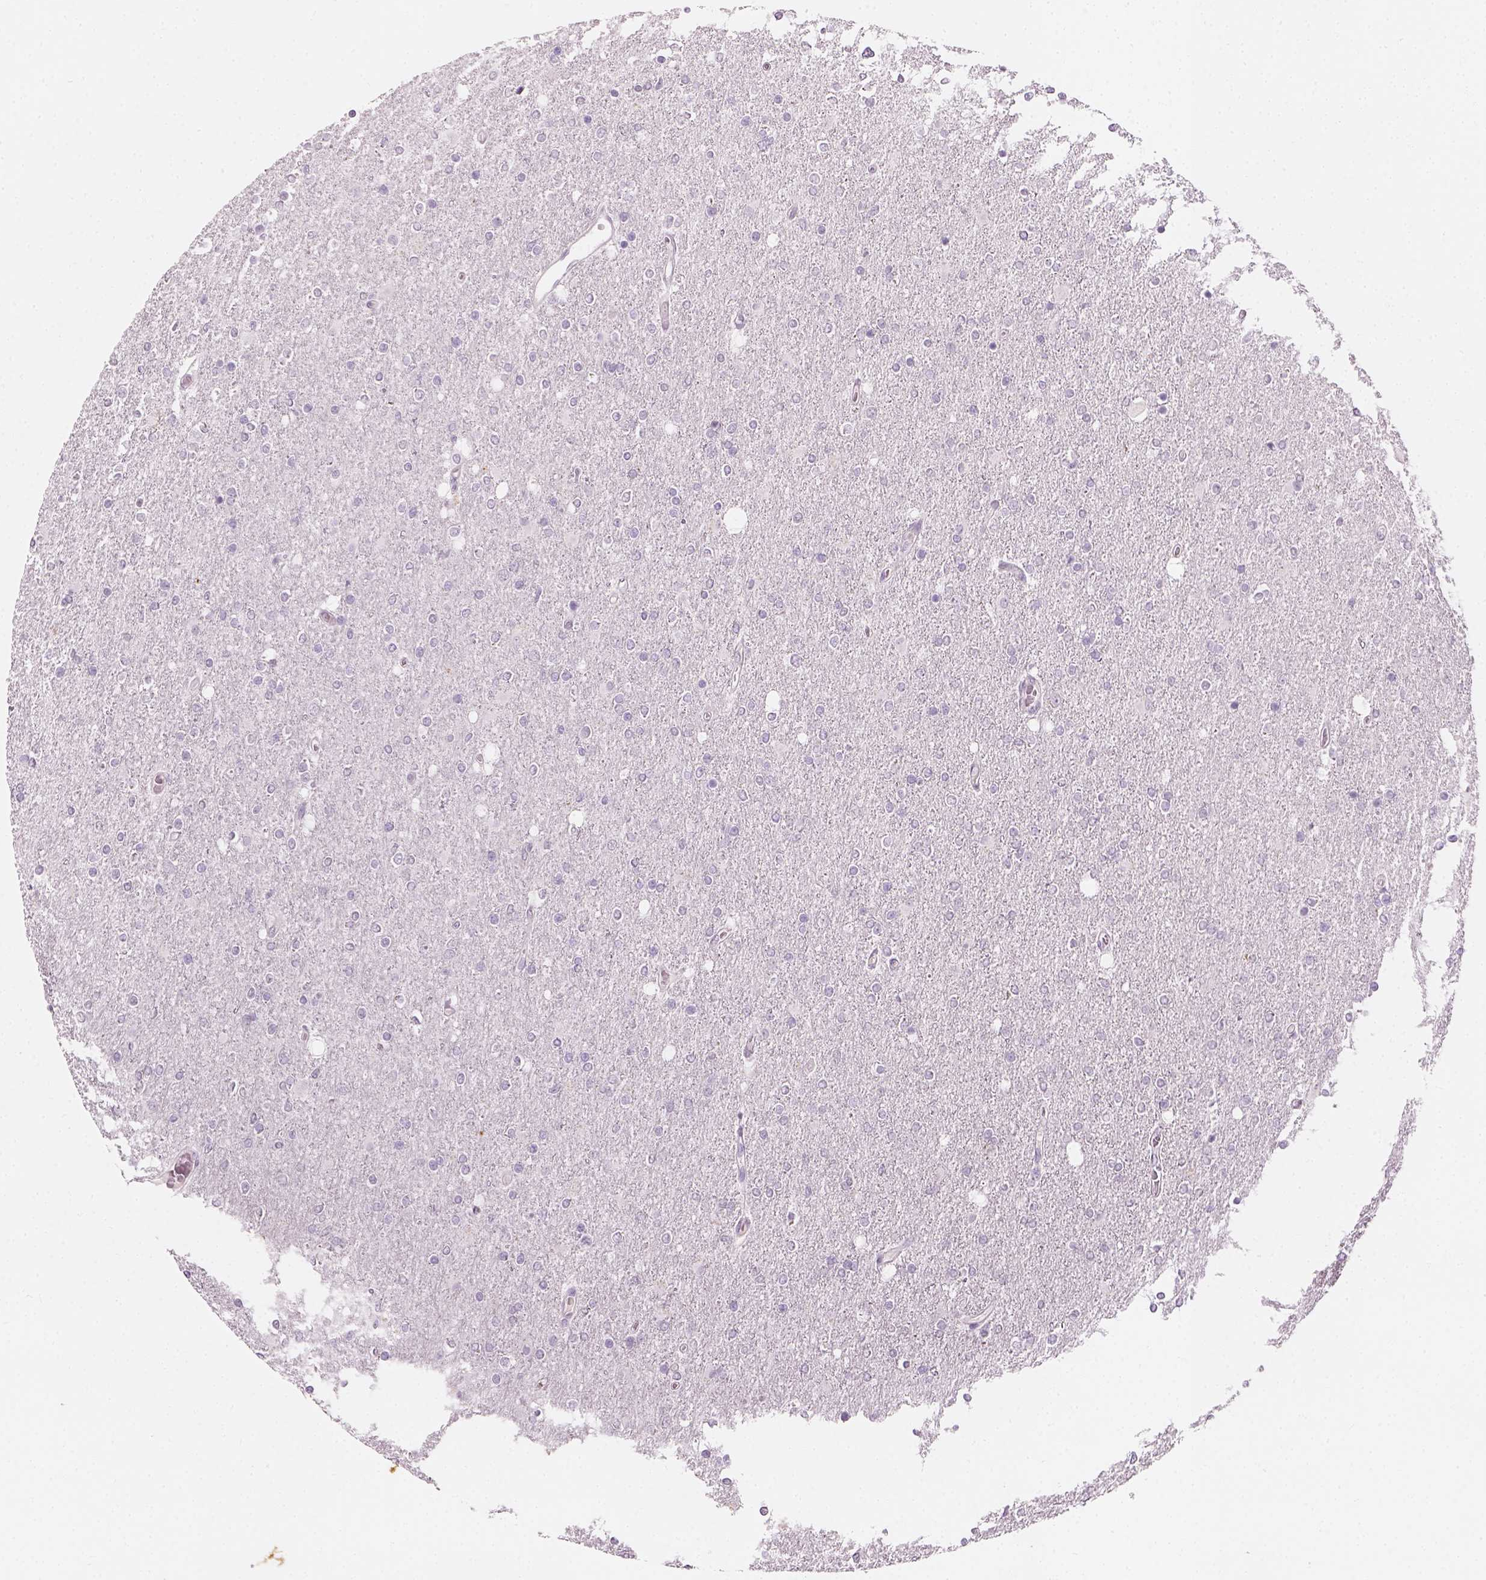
{"staining": {"intensity": "negative", "quantity": "none", "location": "none"}, "tissue": "glioma", "cell_type": "Tumor cells", "image_type": "cancer", "snomed": [{"axis": "morphology", "description": "Glioma, malignant, High grade"}, {"axis": "topography", "description": "Cerebral cortex"}], "caption": "DAB immunohistochemical staining of human glioma exhibits no significant expression in tumor cells. (Stains: DAB immunohistochemistry with hematoxylin counter stain, Microscopy: brightfield microscopy at high magnification).", "gene": "TH", "patient": {"sex": "male", "age": 70}}